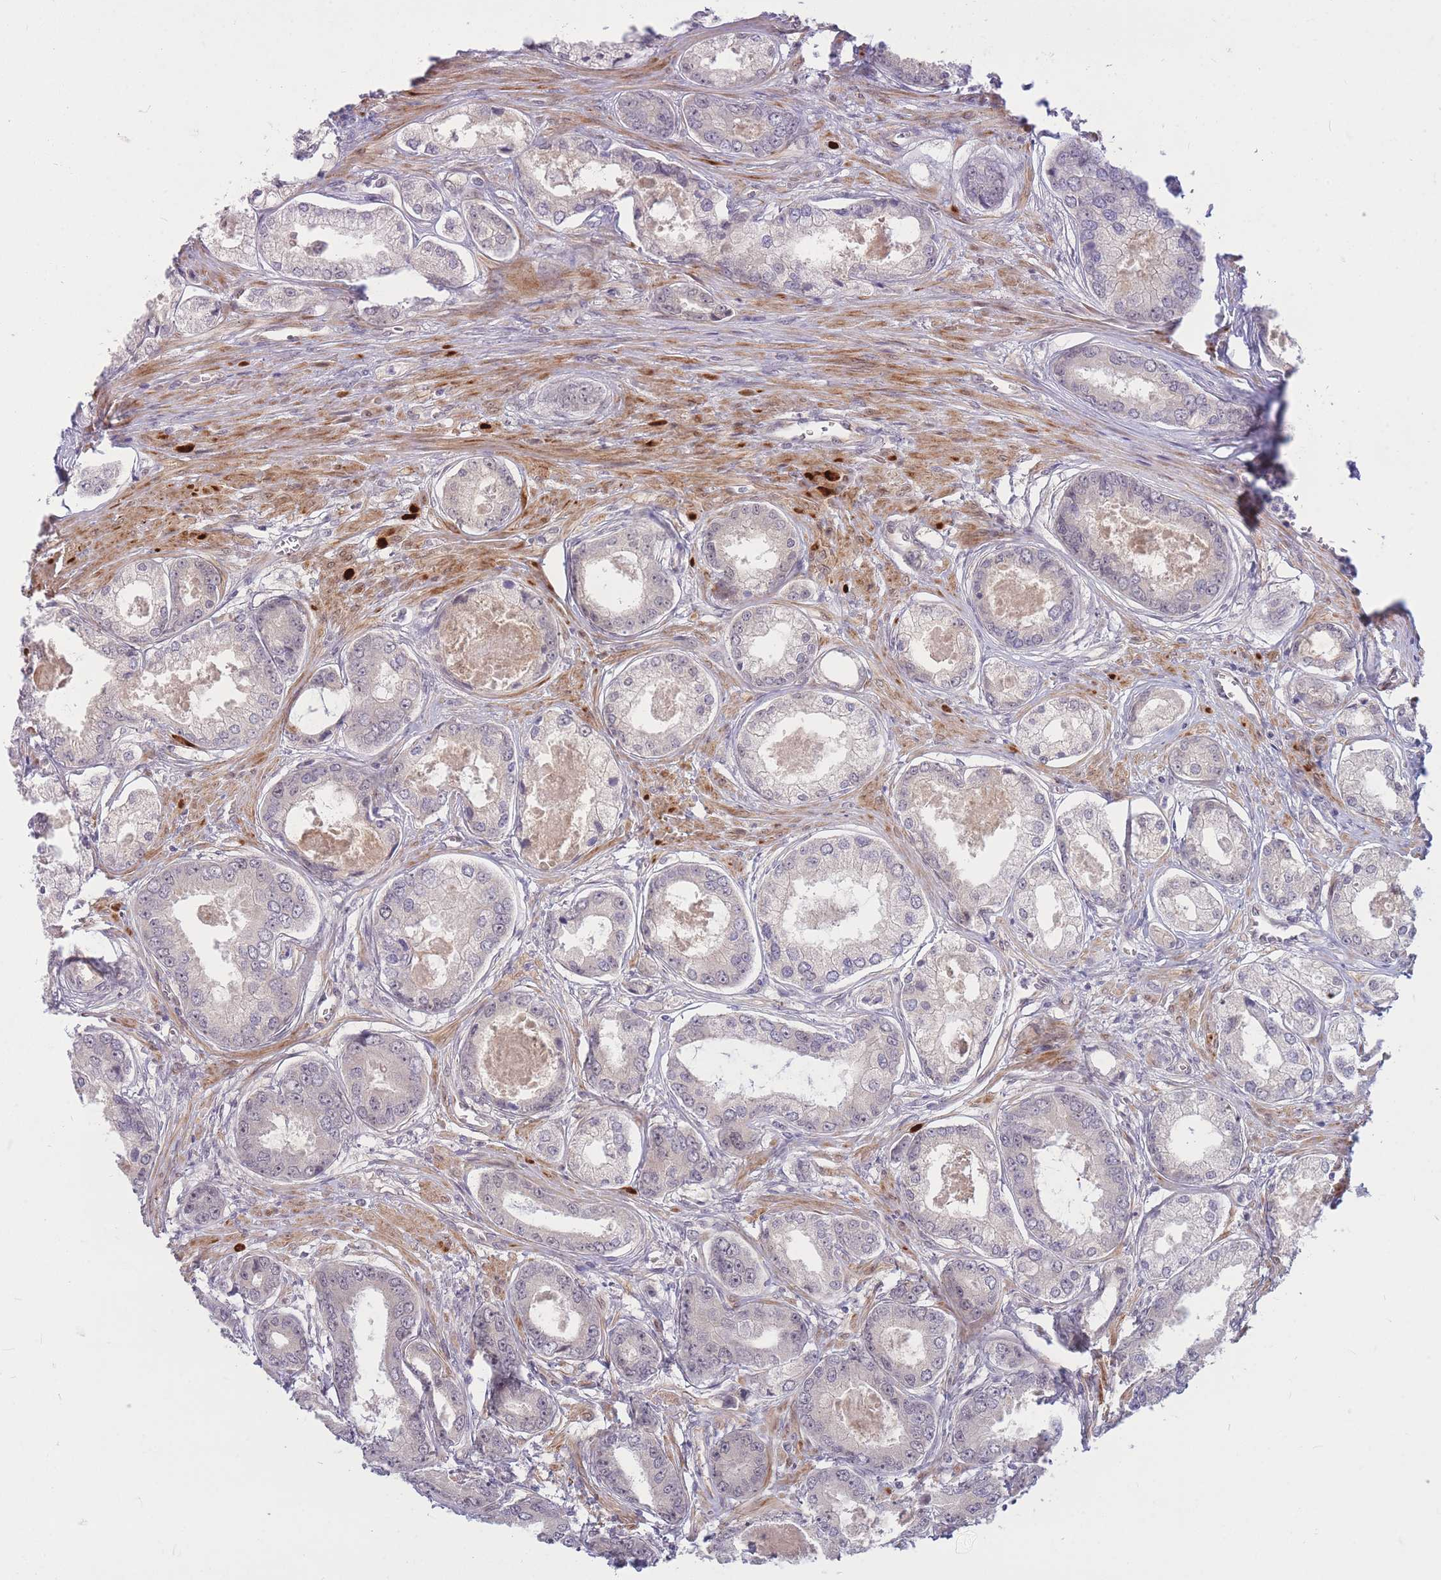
{"staining": {"intensity": "negative", "quantity": "none", "location": "none"}, "tissue": "prostate cancer", "cell_type": "Tumor cells", "image_type": "cancer", "snomed": [{"axis": "morphology", "description": "Adenocarcinoma, Low grade"}, {"axis": "topography", "description": "Prostate"}], "caption": "A histopathology image of human prostate low-grade adenocarcinoma is negative for staining in tumor cells.", "gene": "ERCC2", "patient": {"sex": "male", "age": 68}}